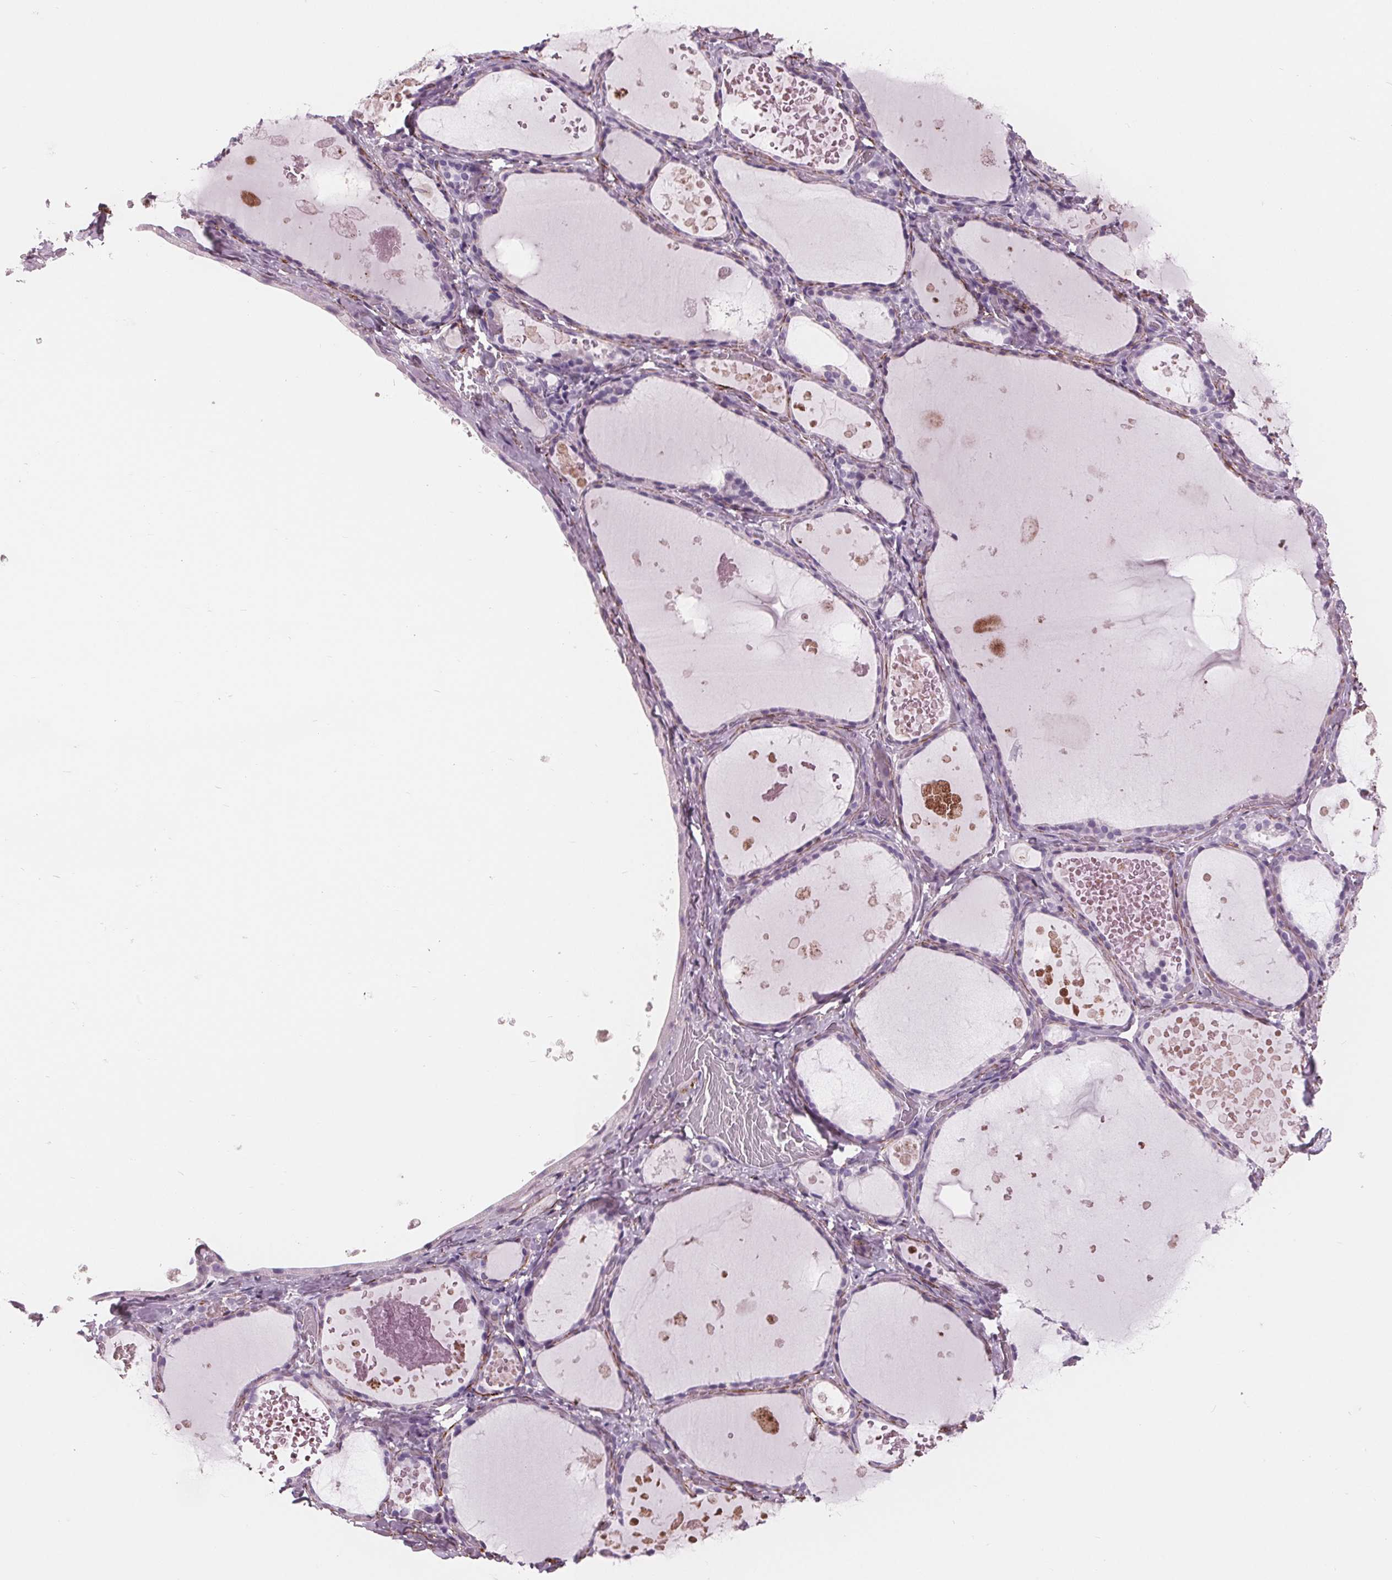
{"staining": {"intensity": "negative", "quantity": "none", "location": "none"}, "tissue": "thyroid gland", "cell_type": "Glandular cells", "image_type": "normal", "snomed": [{"axis": "morphology", "description": "Normal tissue, NOS"}, {"axis": "topography", "description": "Thyroid gland"}], "caption": "A photomicrograph of human thyroid gland is negative for staining in glandular cells. (DAB immunohistochemistry, high magnification).", "gene": "AMBP", "patient": {"sex": "female", "age": 56}}